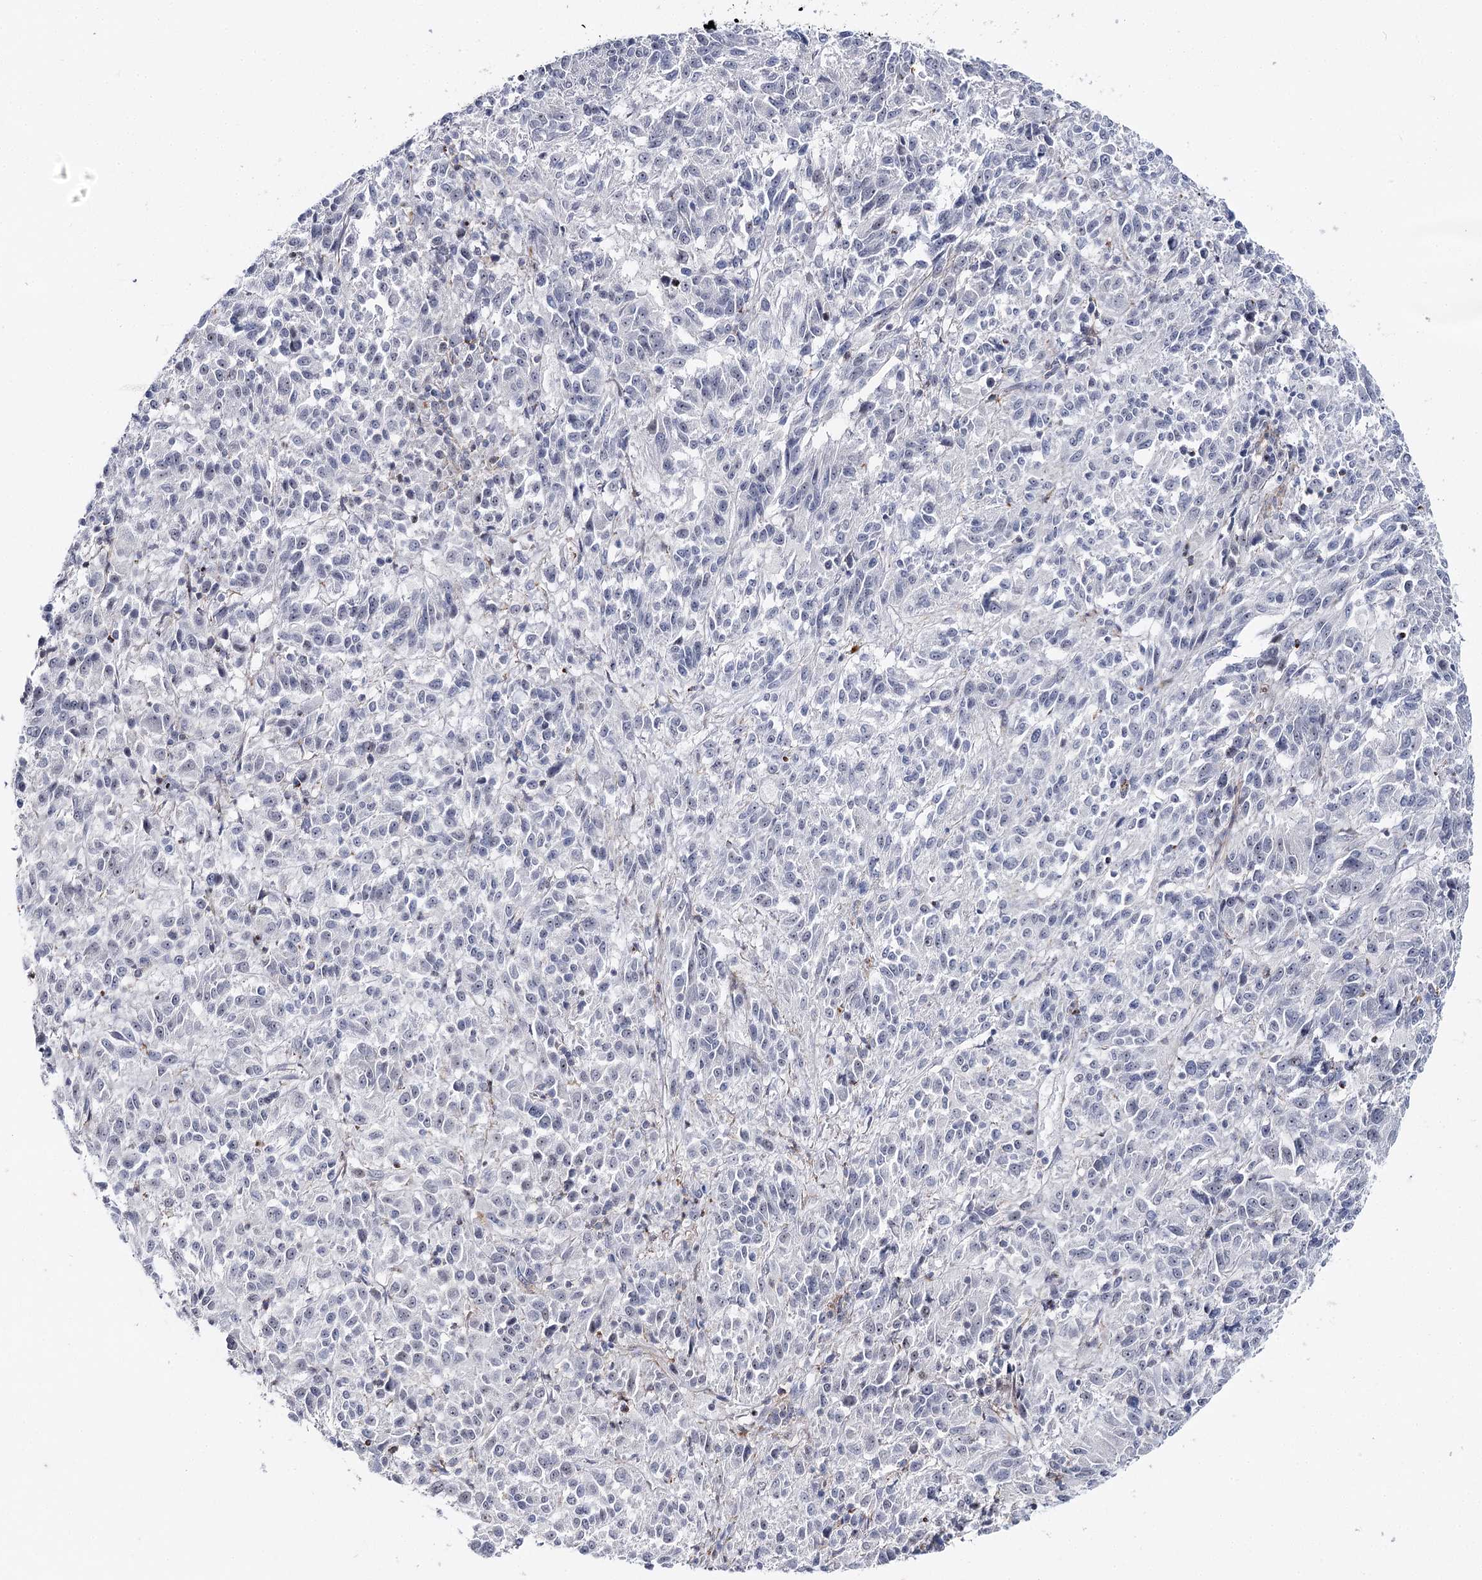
{"staining": {"intensity": "negative", "quantity": "none", "location": "none"}, "tissue": "melanoma", "cell_type": "Tumor cells", "image_type": "cancer", "snomed": [{"axis": "morphology", "description": "Malignant melanoma, Metastatic site"}, {"axis": "topography", "description": "Lung"}], "caption": "This is a histopathology image of immunohistochemistry staining of melanoma, which shows no positivity in tumor cells. Nuclei are stained in blue.", "gene": "AGXT2", "patient": {"sex": "male", "age": 64}}